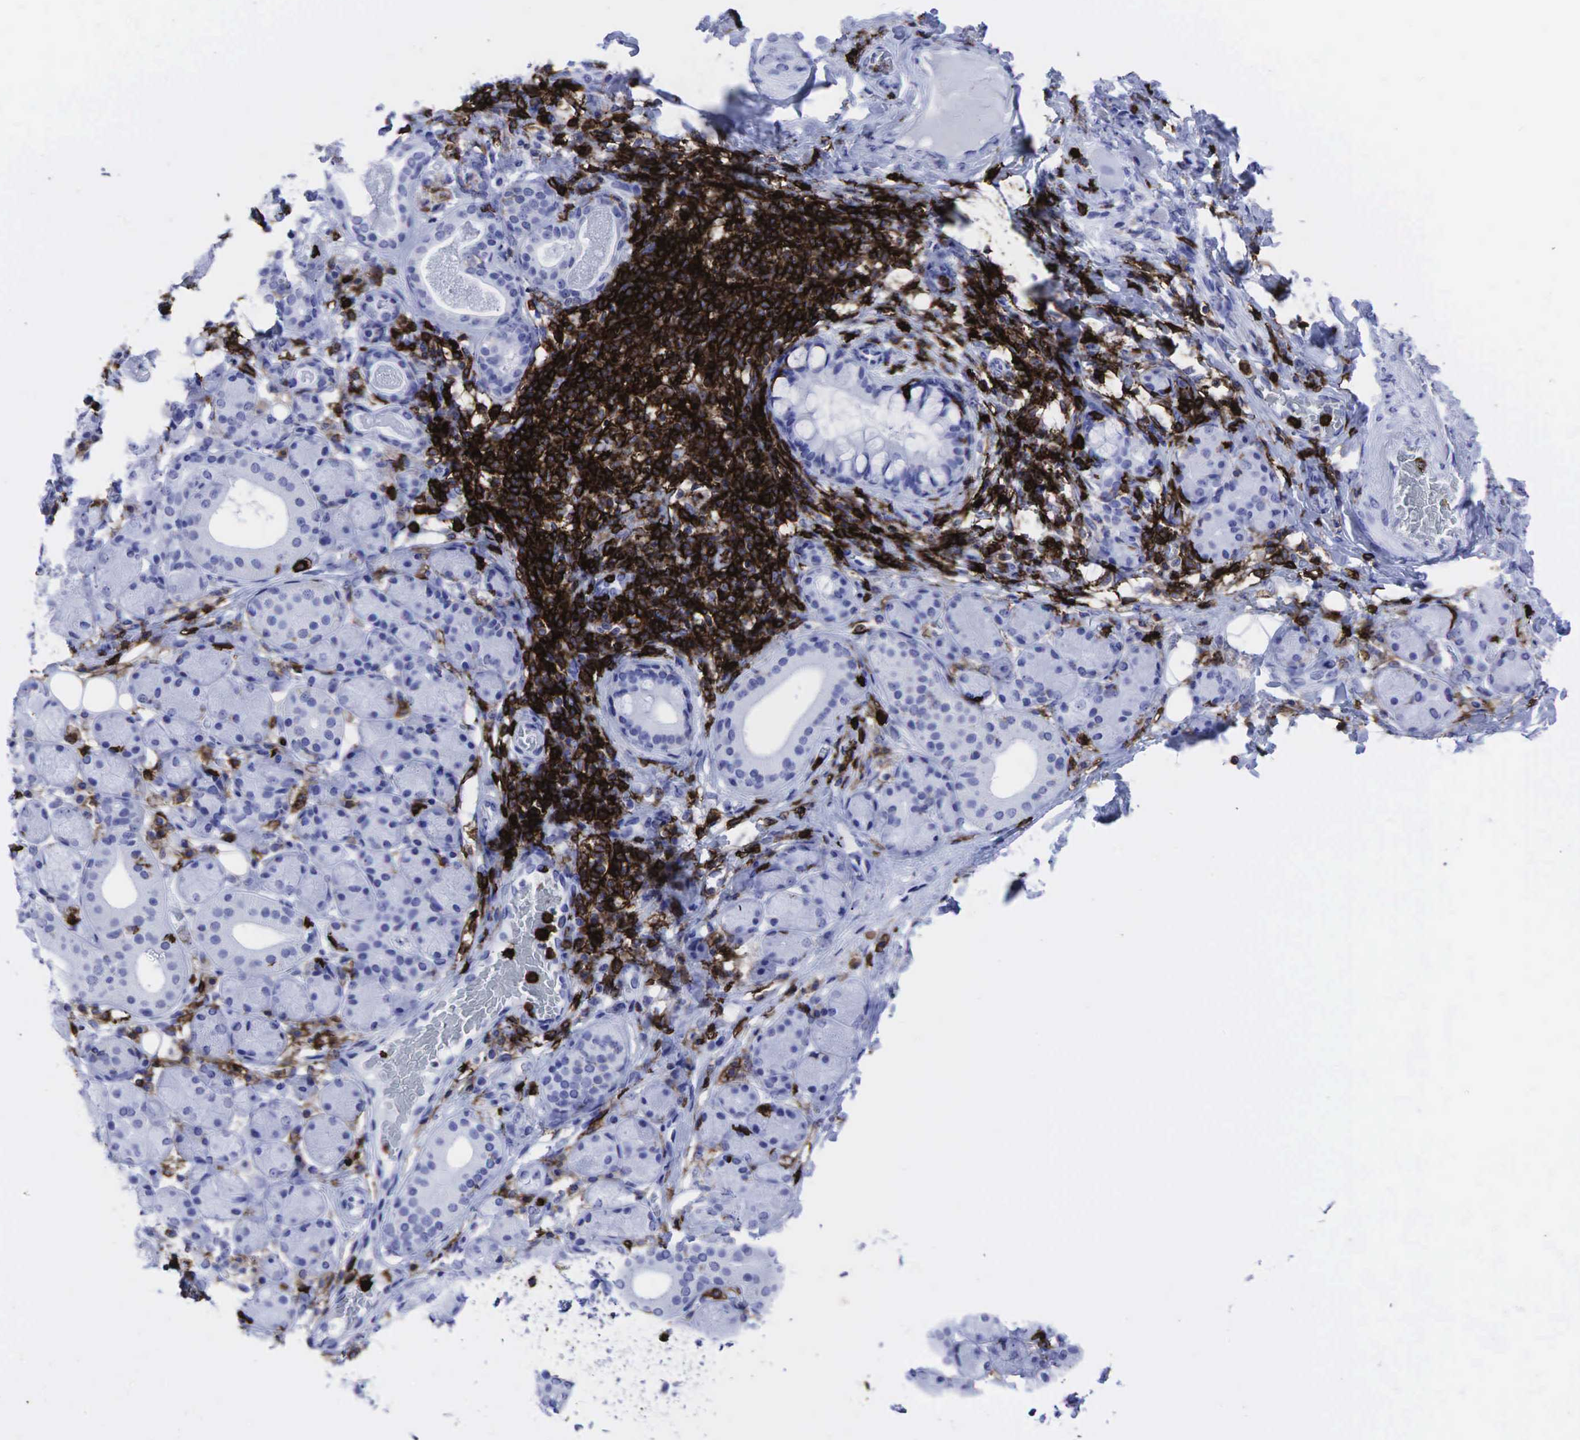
{"staining": {"intensity": "negative", "quantity": "none", "location": "none"}, "tissue": "salivary gland", "cell_type": "Glandular cells", "image_type": "normal", "snomed": [{"axis": "morphology", "description": "Normal tissue, NOS"}, {"axis": "topography", "description": "Salivary gland"}, {"axis": "topography", "description": "Peripheral nerve tissue"}], "caption": "Immunohistochemistry photomicrograph of unremarkable salivary gland: salivary gland stained with DAB shows no significant protein positivity in glandular cells.", "gene": "PTPRC", "patient": {"sex": "male", "age": 62}}